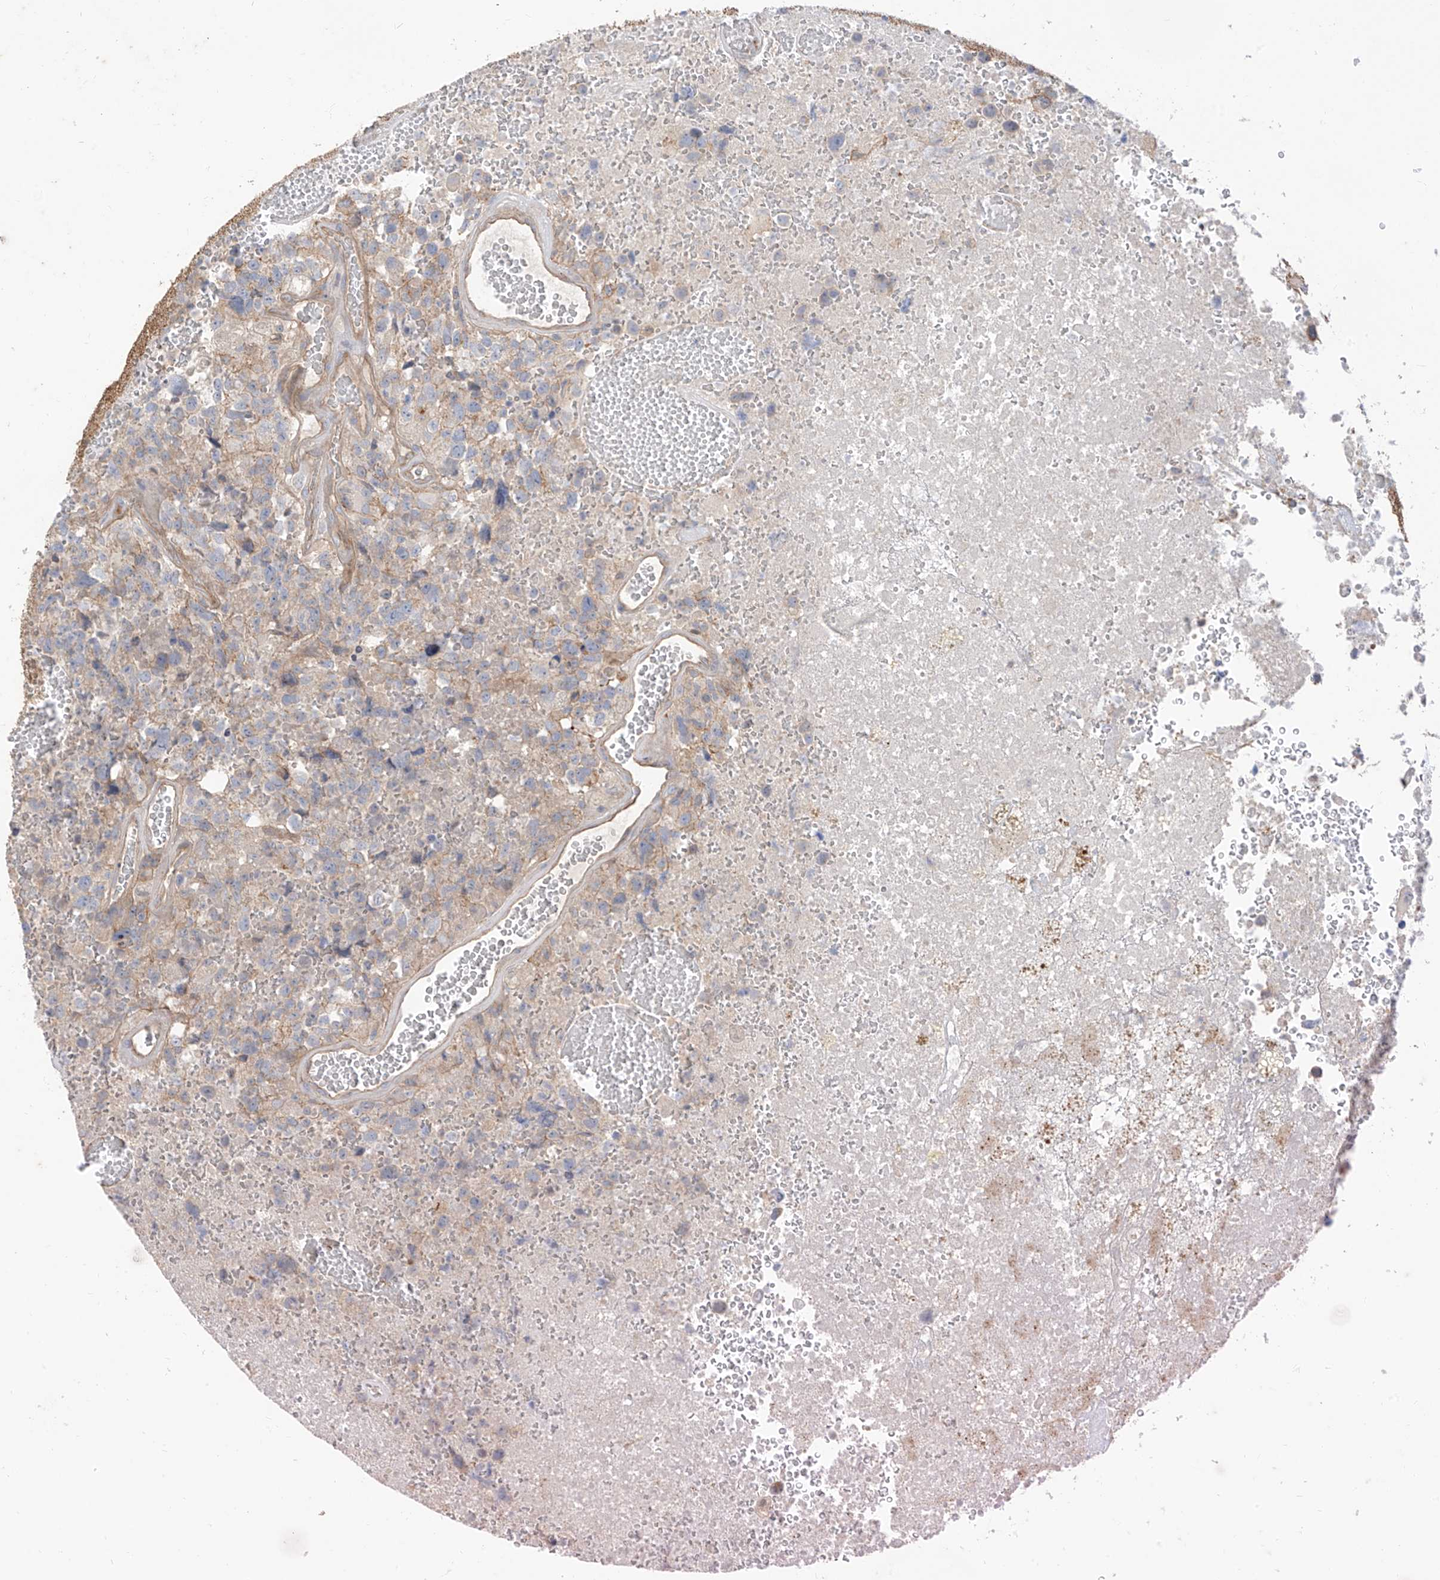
{"staining": {"intensity": "negative", "quantity": "none", "location": "none"}, "tissue": "glioma", "cell_type": "Tumor cells", "image_type": "cancer", "snomed": [{"axis": "morphology", "description": "Glioma, malignant, High grade"}, {"axis": "topography", "description": "Brain"}], "caption": "The image displays no staining of tumor cells in malignant glioma (high-grade).", "gene": "EPHX4", "patient": {"sex": "male", "age": 69}}